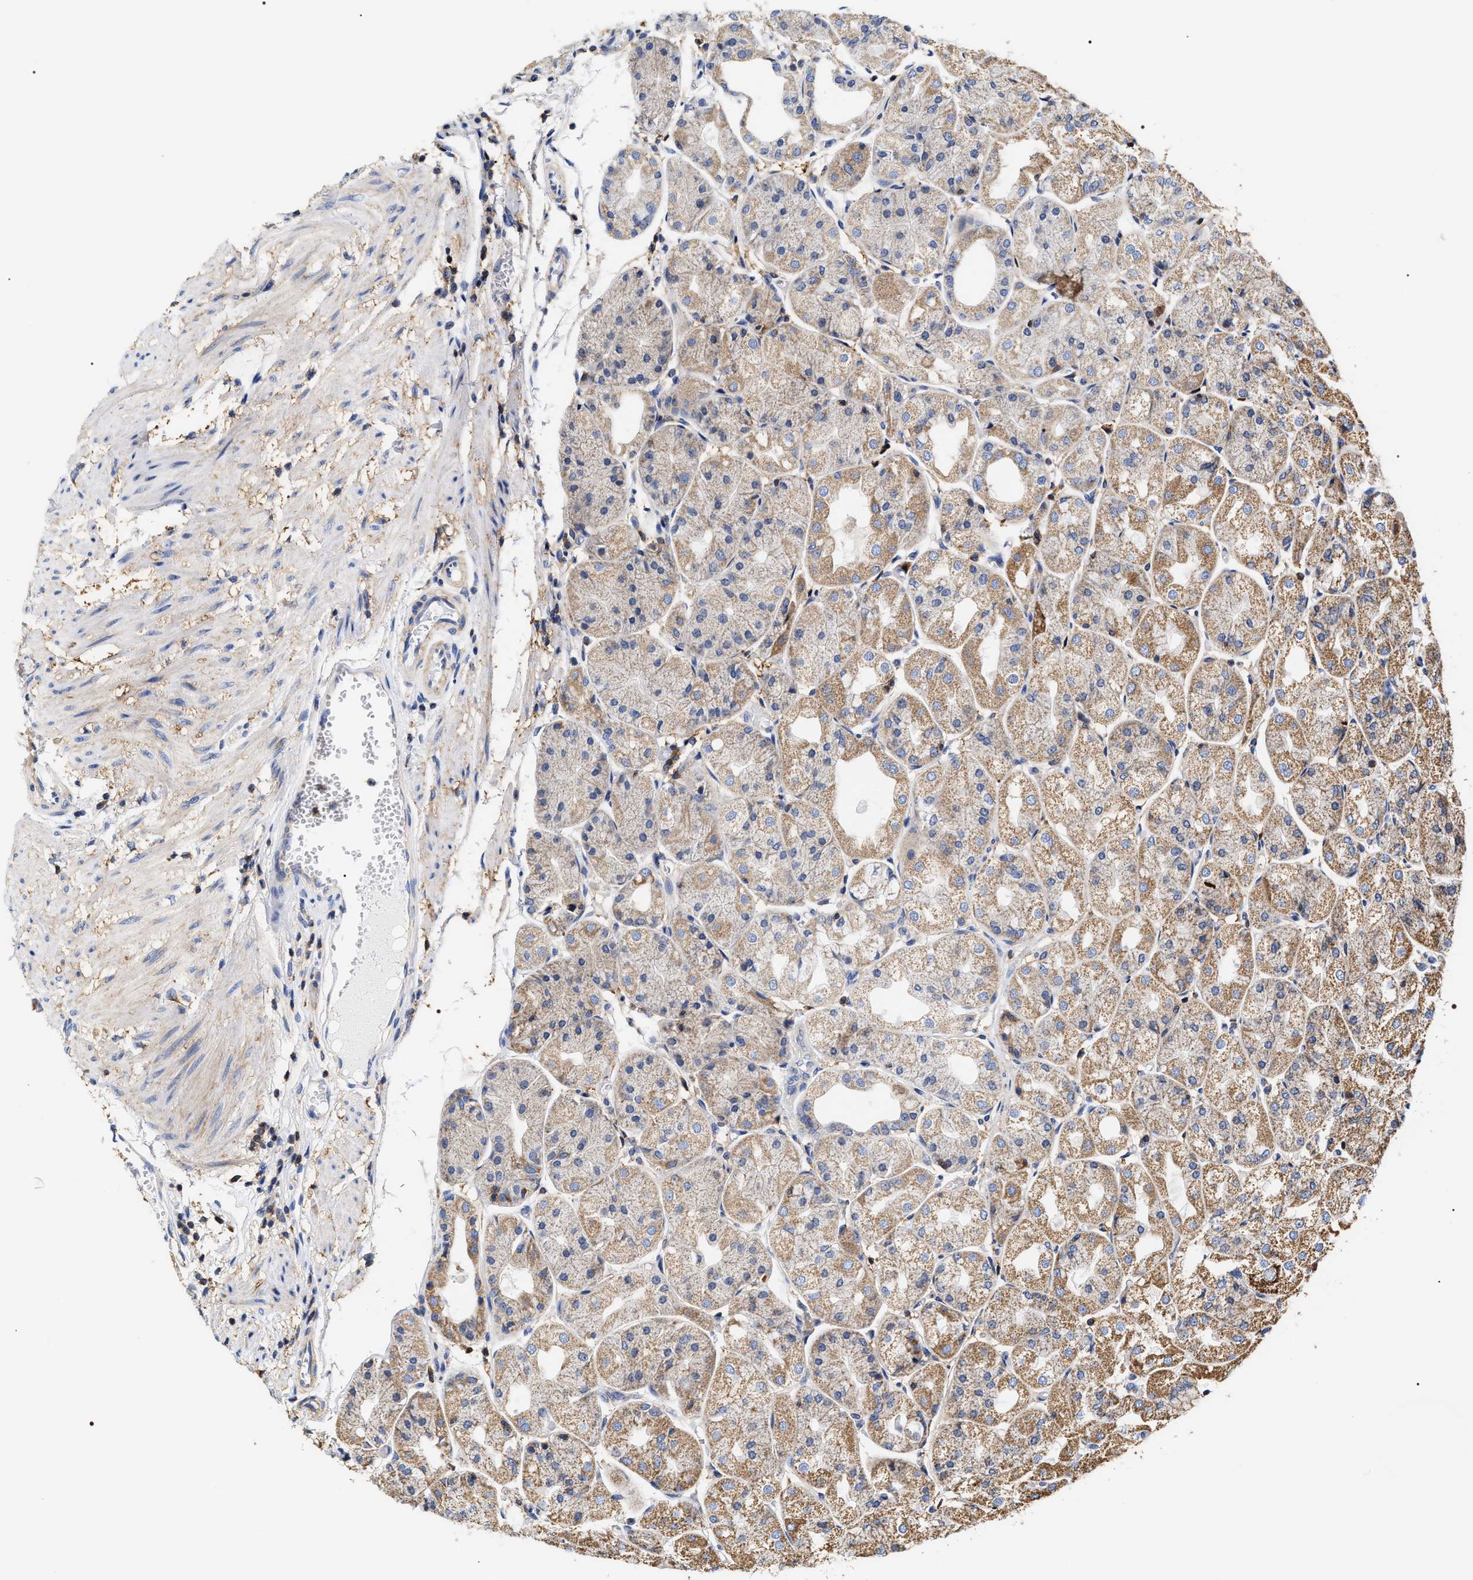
{"staining": {"intensity": "strong", "quantity": "25%-75%", "location": "cytoplasmic/membranous"}, "tissue": "stomach", "cell_type": "Glandular cells", "image_type": "normal", "snomed": [{"axis": "morphology", "description": "Normal tissue, NOS"}, {"axis": "topography", "description": "Stomach, upper"}], "caption": "Glandular cells reveal high levels of strong cytoplasmic/membranous positivity in approximately 25%-75% of cells in unremarkable stomach.", "gene": "COG5", "patient": {"sex": "male", "age": 72}}